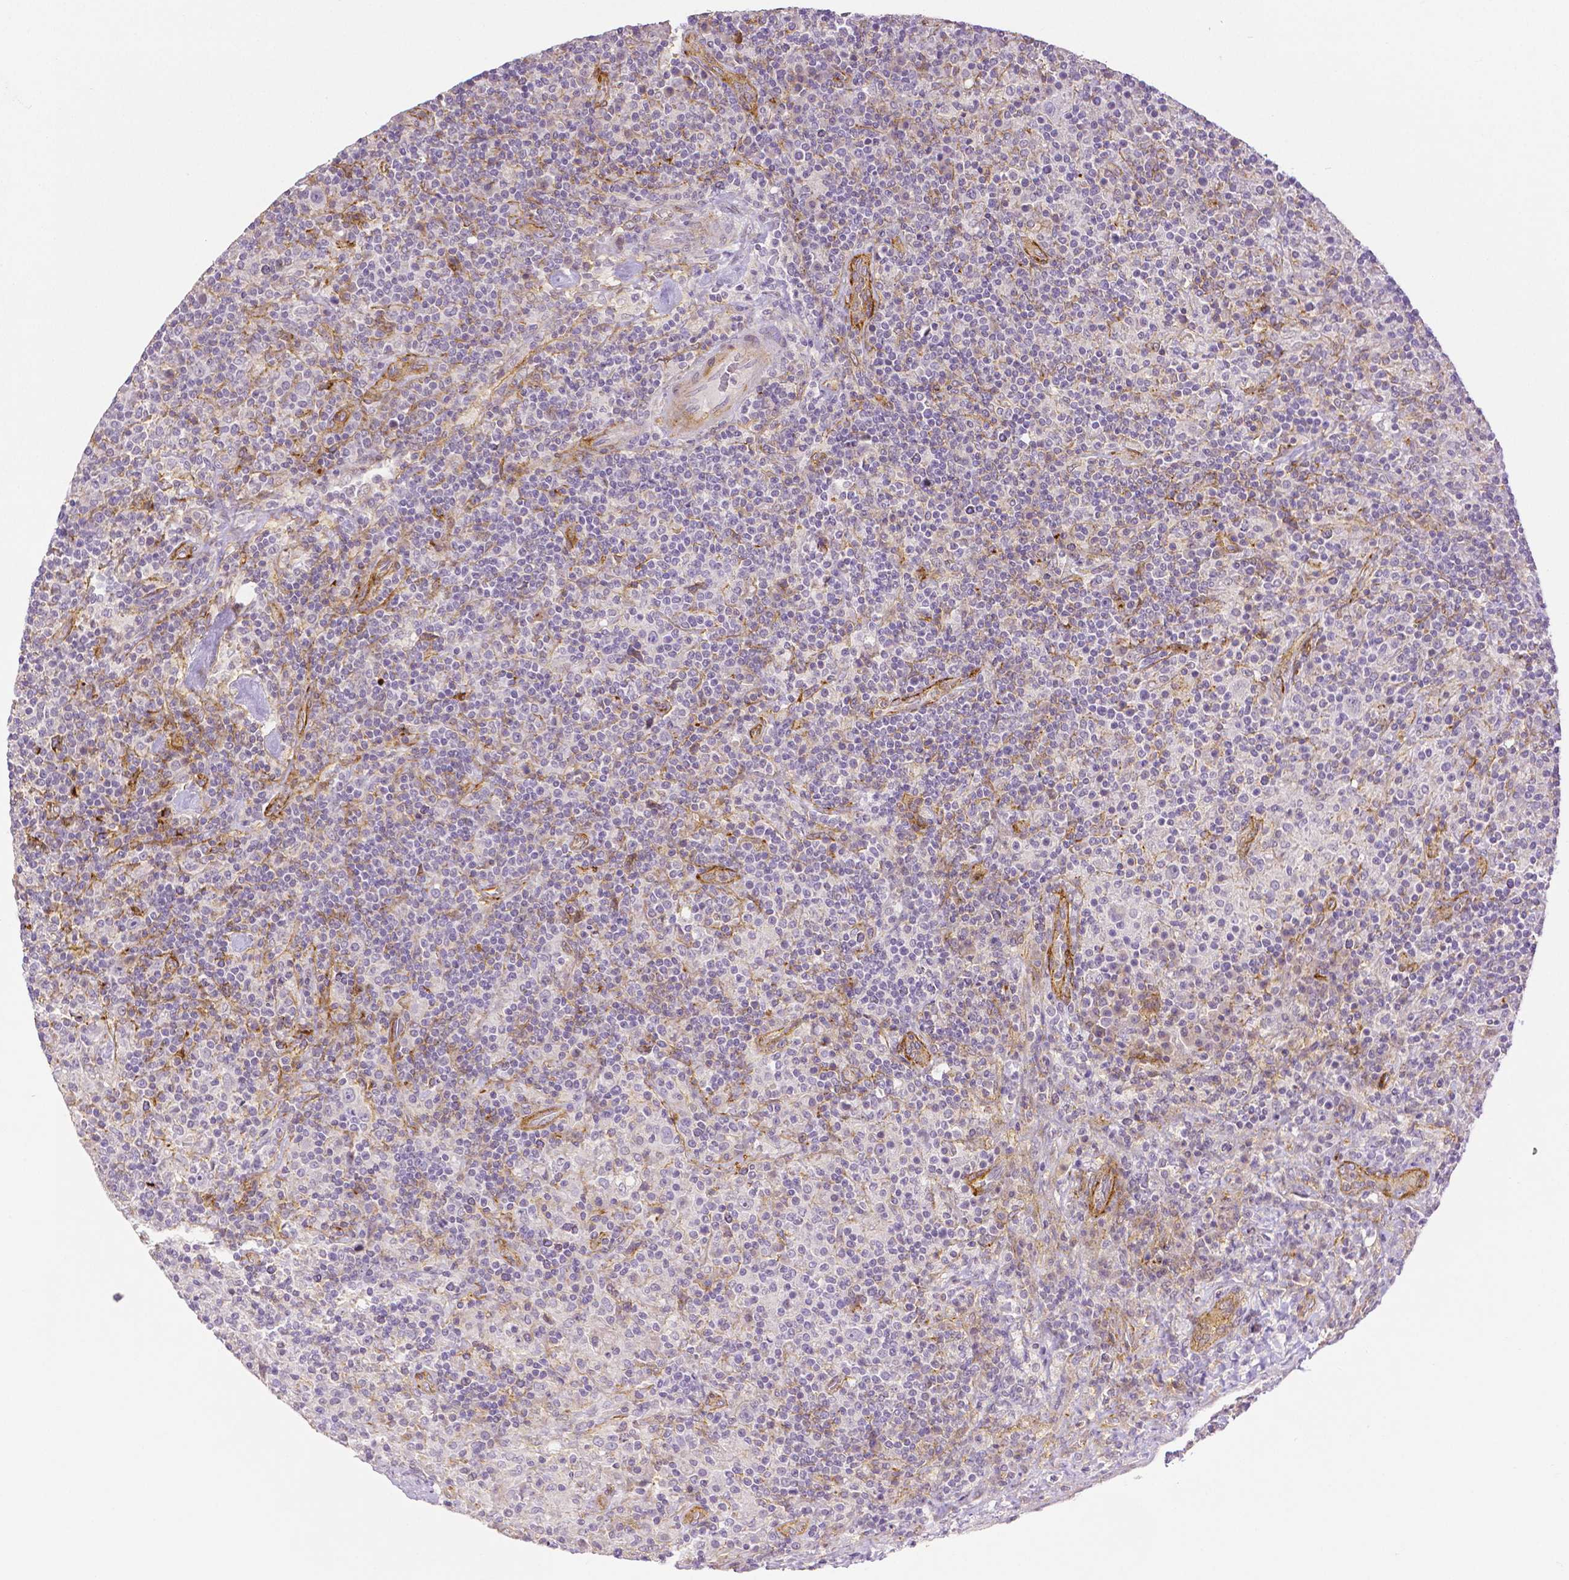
{"staining": {"intensity": "negative", "quantity": "none", "location": "none"}, "tissue": "lymphoma", "cell_type": "Tumor cells", "image_type": "cancer", "snomed": [{"axis": "morphology", "description": "Hodgkin's disease, NOS"}, {"axis": "topography", "description": "Lymph node"}], "caption": "An image of human Hodgkin's disease is negative for staining in tumor cells.", "gene": "THY1", "patient": {"sex": "male", "age": 70}}